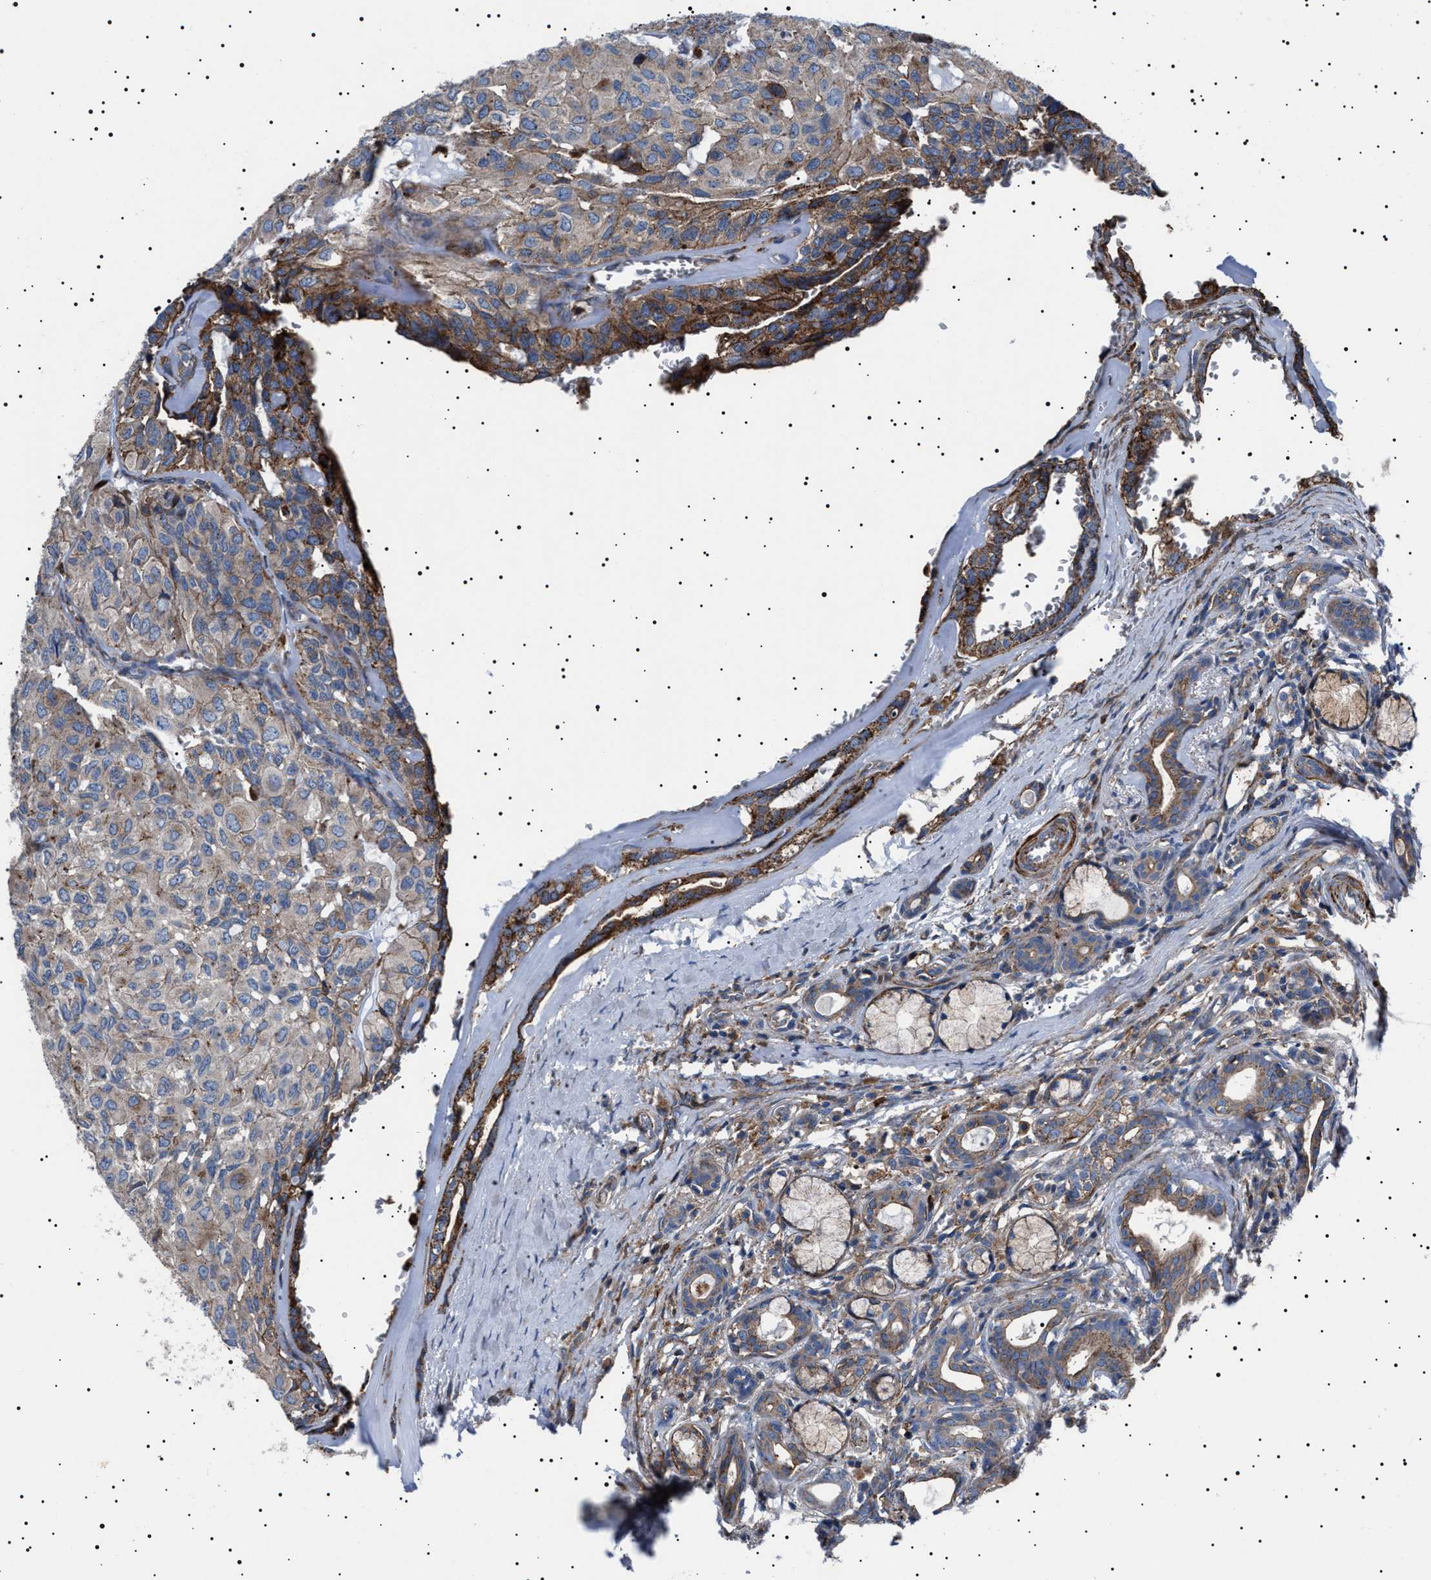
{"staining": {"intensity": "moderate", "quantity": ">75%", "location": "cytoplasmic/membranous"}, "tissue": "head and neck cancer", "cell_type": "Tumor cells", "image_type": "cancer", "snomed": [{"axis": "morphology", "description": "Adenocarcinoma, NOS"}, {"axis": "topography", "description": "Salivary gland, NOS"}, {"axis": "topography", "description": "Head-Neck"}], "caption": "High-power microscopy captured an IHC histopathology image of head and neck cancer, revealing moderate cytoplasmic/membranous positivity in approximately >75% of tumor cells.", "gene": "NEU1", "patient": {"sex": "female", "age": 76}}